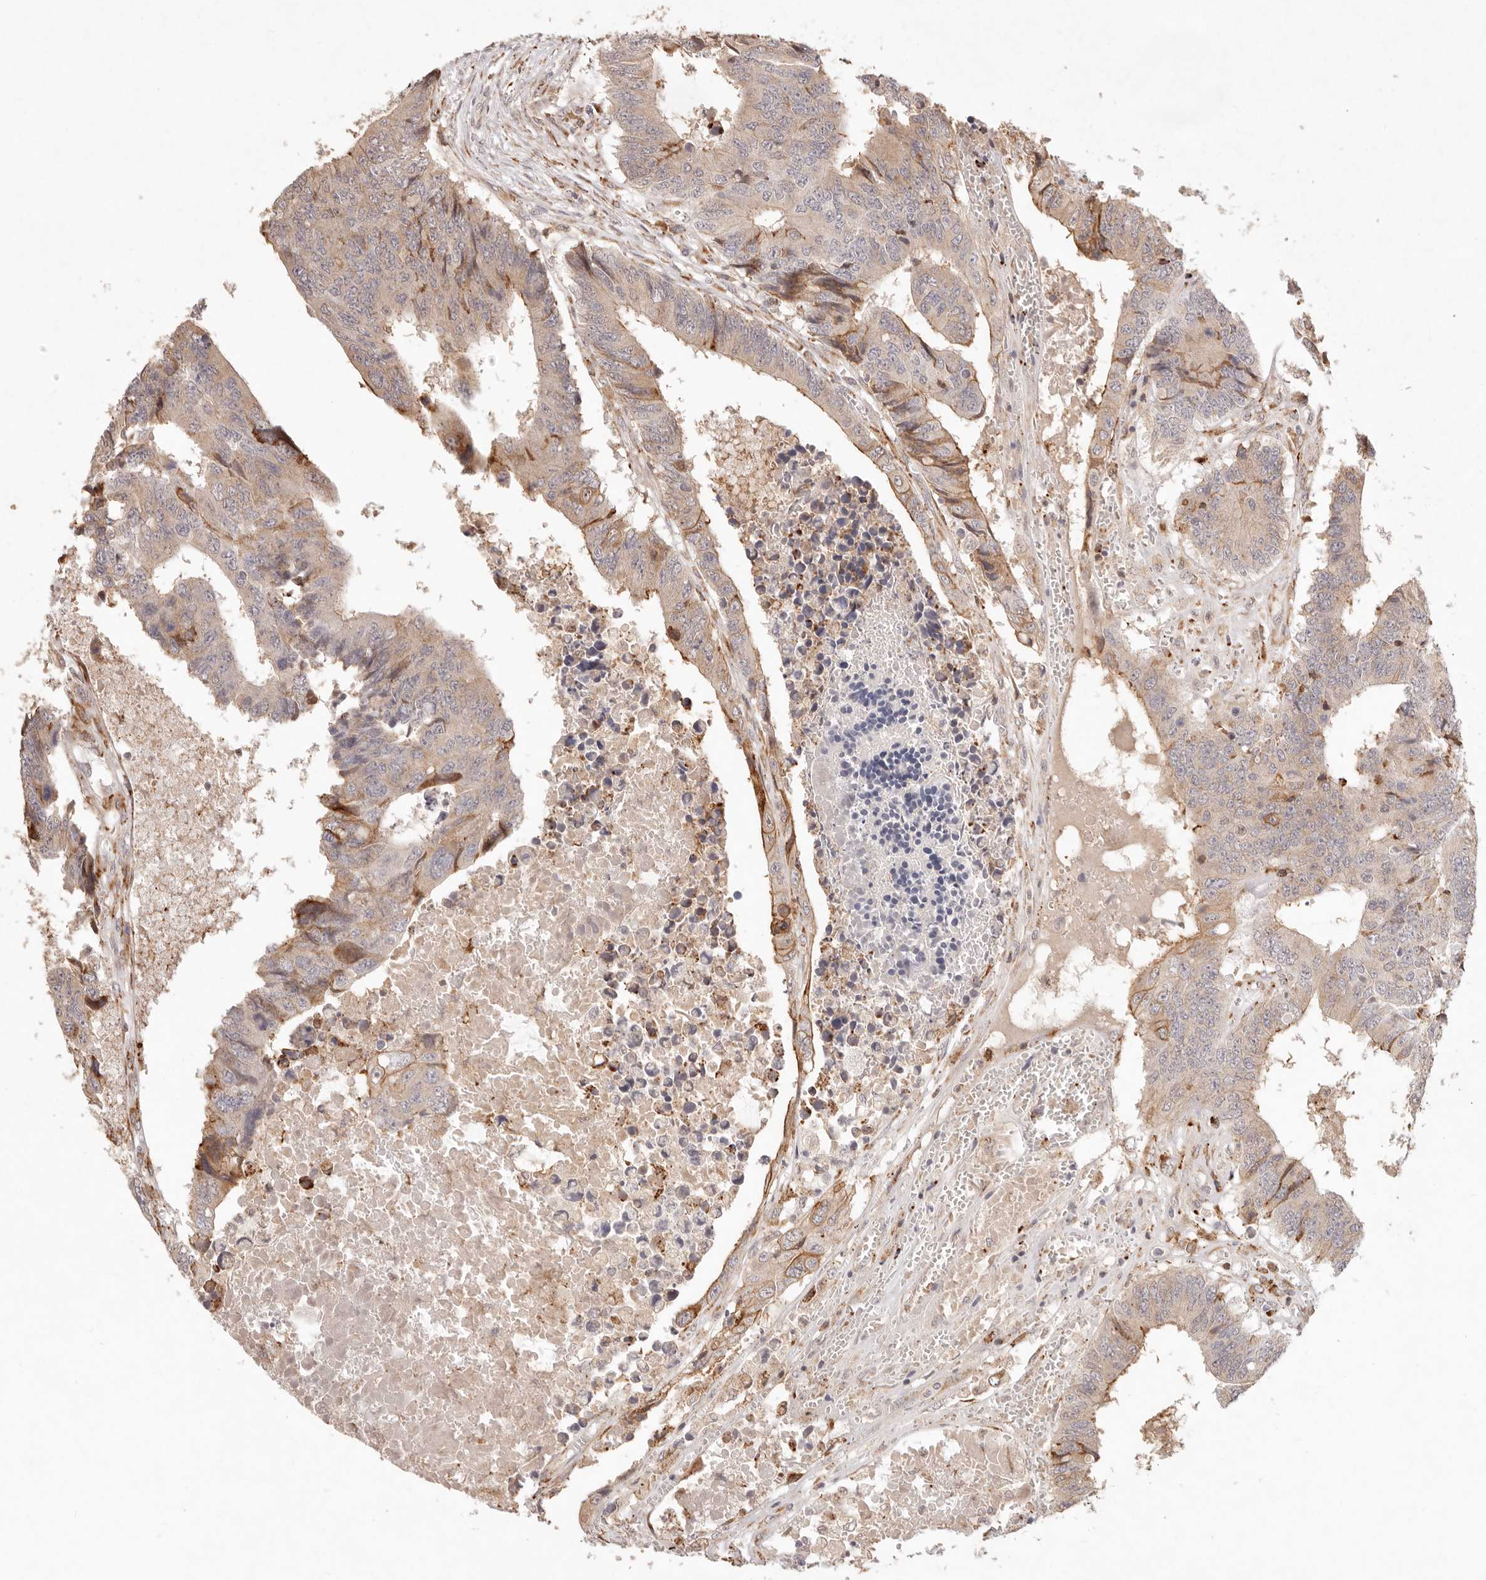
{"staining": {"intensity": "moderate", "quantity": "<25%", "location": "cytoplasmic/membranous"}, "tissue": "colorectal cancer", "cell_type": "Tumor cells", "image_type": "cancer", "snomed": [{"axis": "morphology", "description": "Adenocarcinoma, NOS"}, {"axis": "topography", "description": "Rectum"}], "caption": "Colorectal adenocarcinoma stained with DAB (3,3'-diaminobenzidine) immunohistochemistry (IHC) shows low levels of moderate cytoplasmic/membranous expression in approximately <25% of tumor cells. (Stains: DAB in brown, nuclei in blue, Microscopy: brightfield microscopy at high magnification).", "gene": "C1orf127", "patient": {"sex": "male", "age": 84}}